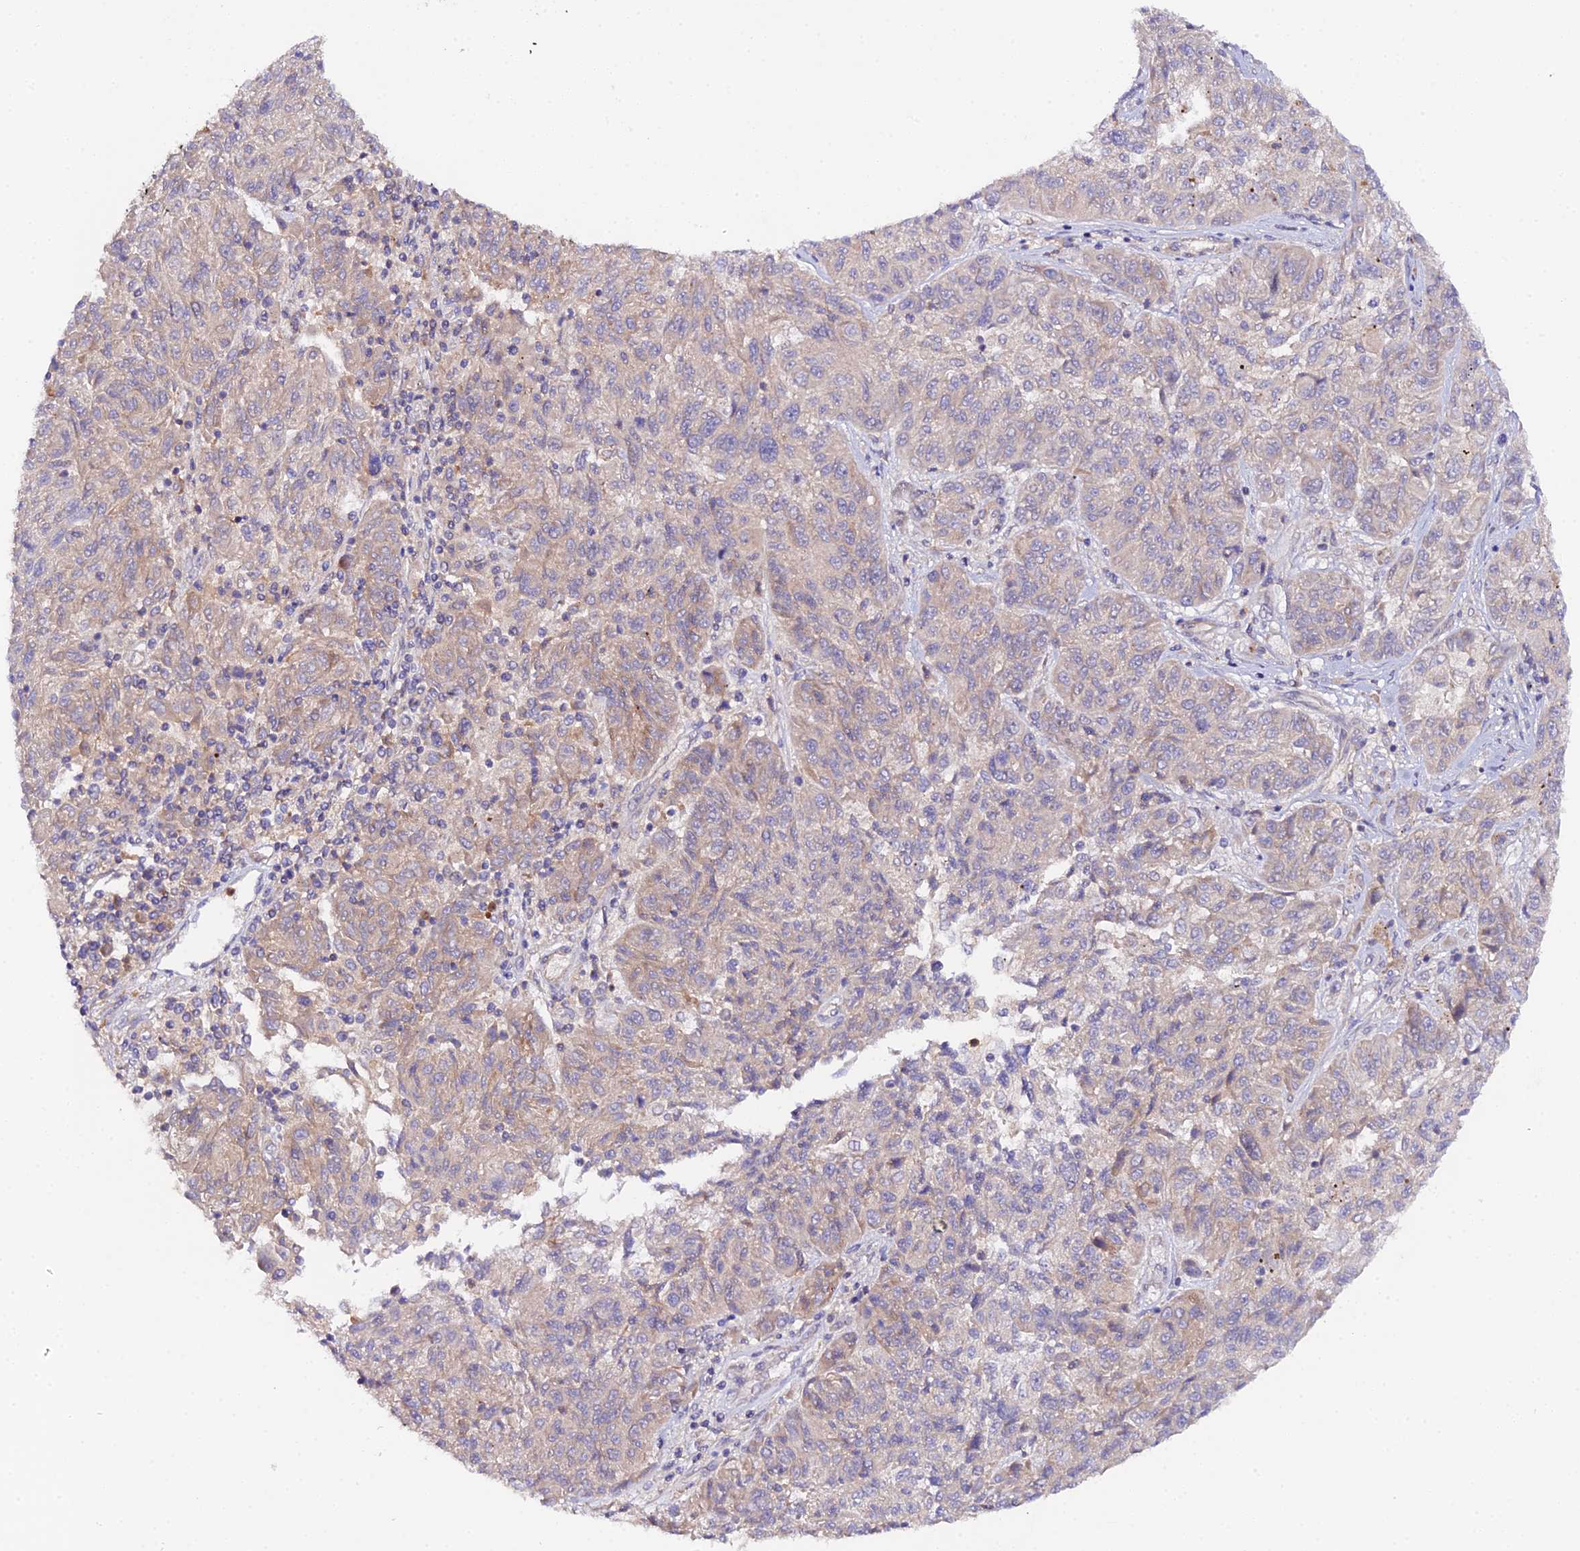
{"staining": {"intensity": "negative", "quantity": "none", "location": "none"}, "tissue": "melanoma", "cell_type": "Tumor cells", "image_type": "cancer", "snomed": [{"axis": "morphology", "description": "Malignant melanoma, NOS"}, {"axis": "topography", "description": "Skin"}], "caption": "Protein analysis of malignant melanoma shows no significant positivity in tumor cells.", "gene": "TRIM26", "patient": {"sex": "male", "age": 53}}